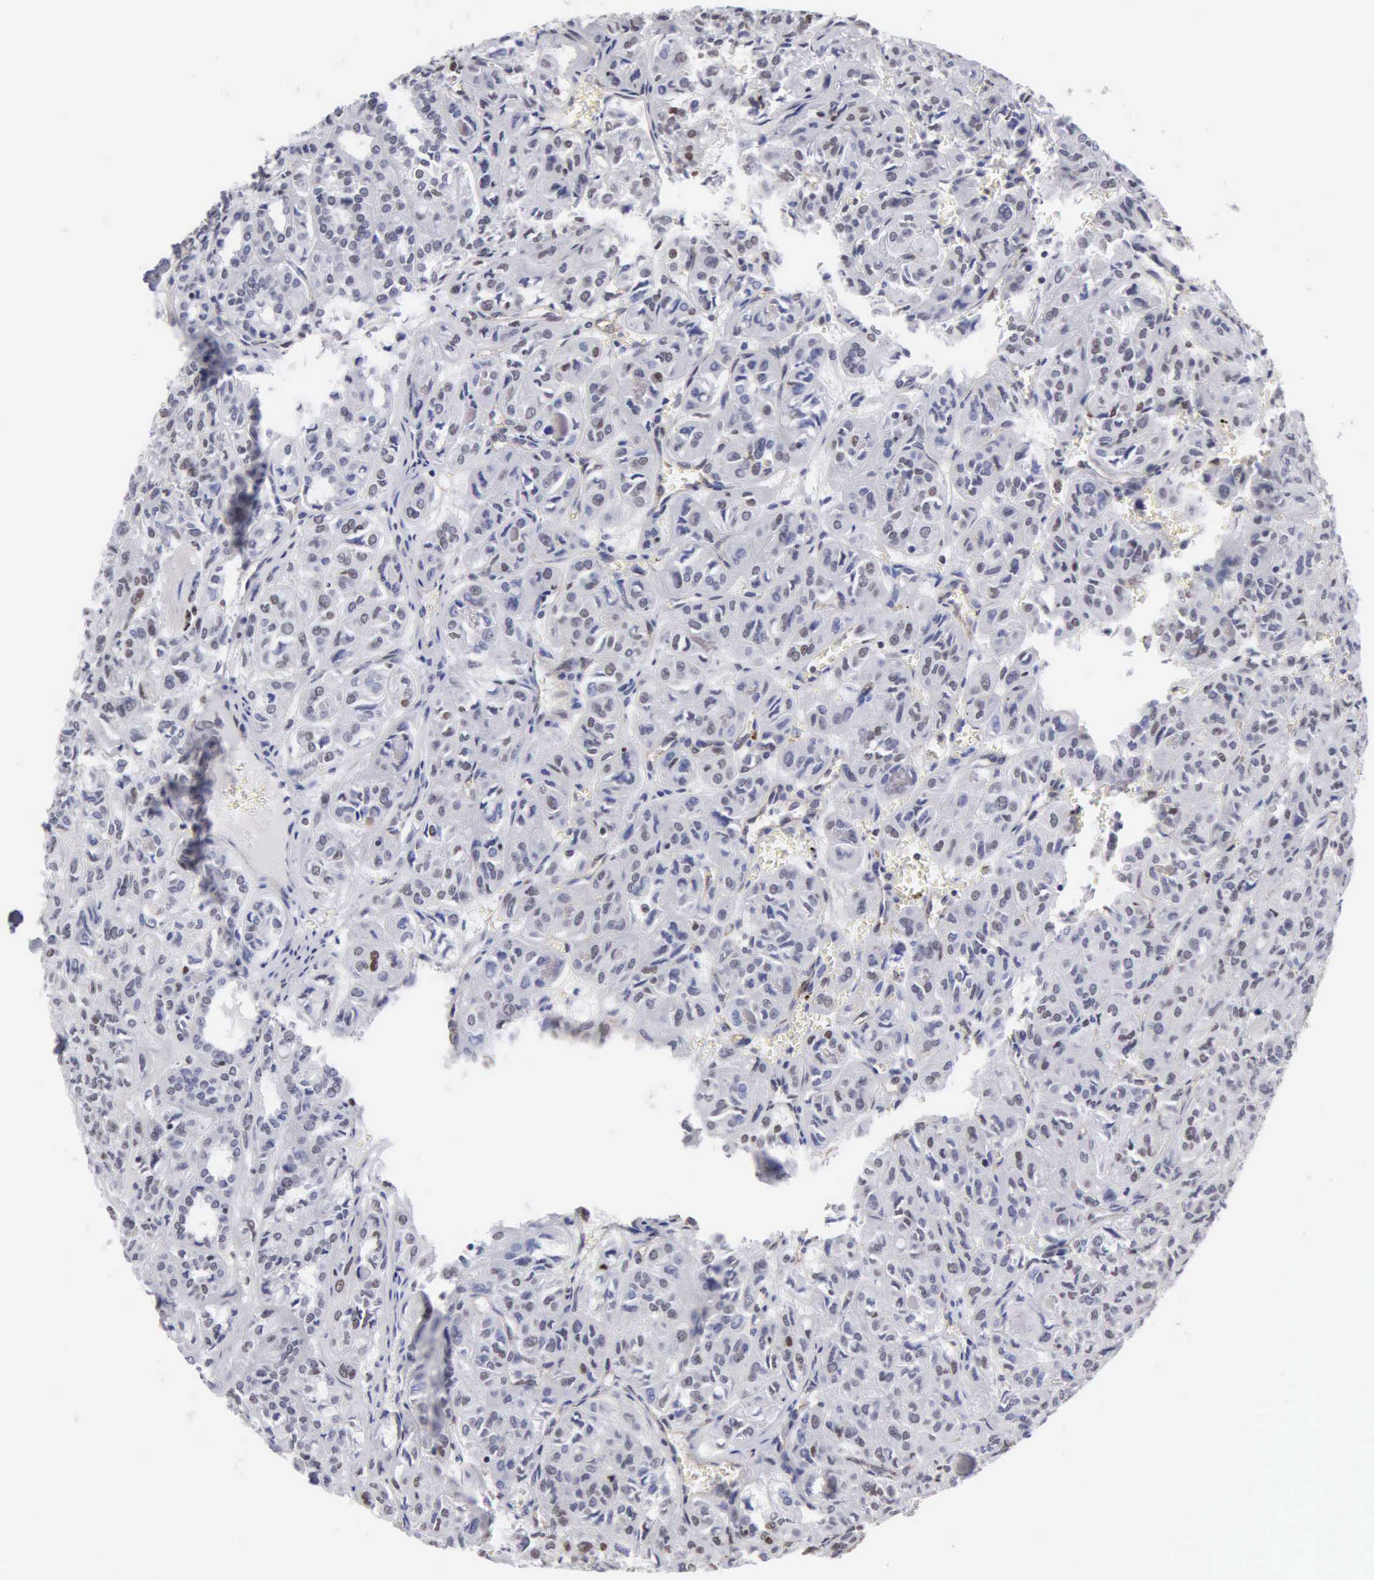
{"staining": {"intensity": "negative", "quantity": "none", "location": "none"}, "tissue": "thyroid cancer", "cell_type": "Tumor cells", "image_type": "cancer", "snomed": [{"axis": "morphology", "description": "Follicular adenoma carcinoma, NOS"}, {"axis": "topography", "description": "Thyroid gland"}], "caption": "This is an immunohistochemistry micrograph of human thyroid cancer. There is no positivity in tumor cells.", "gene": "CCNG1", "patient": {"sex": "female", "age": 71}}